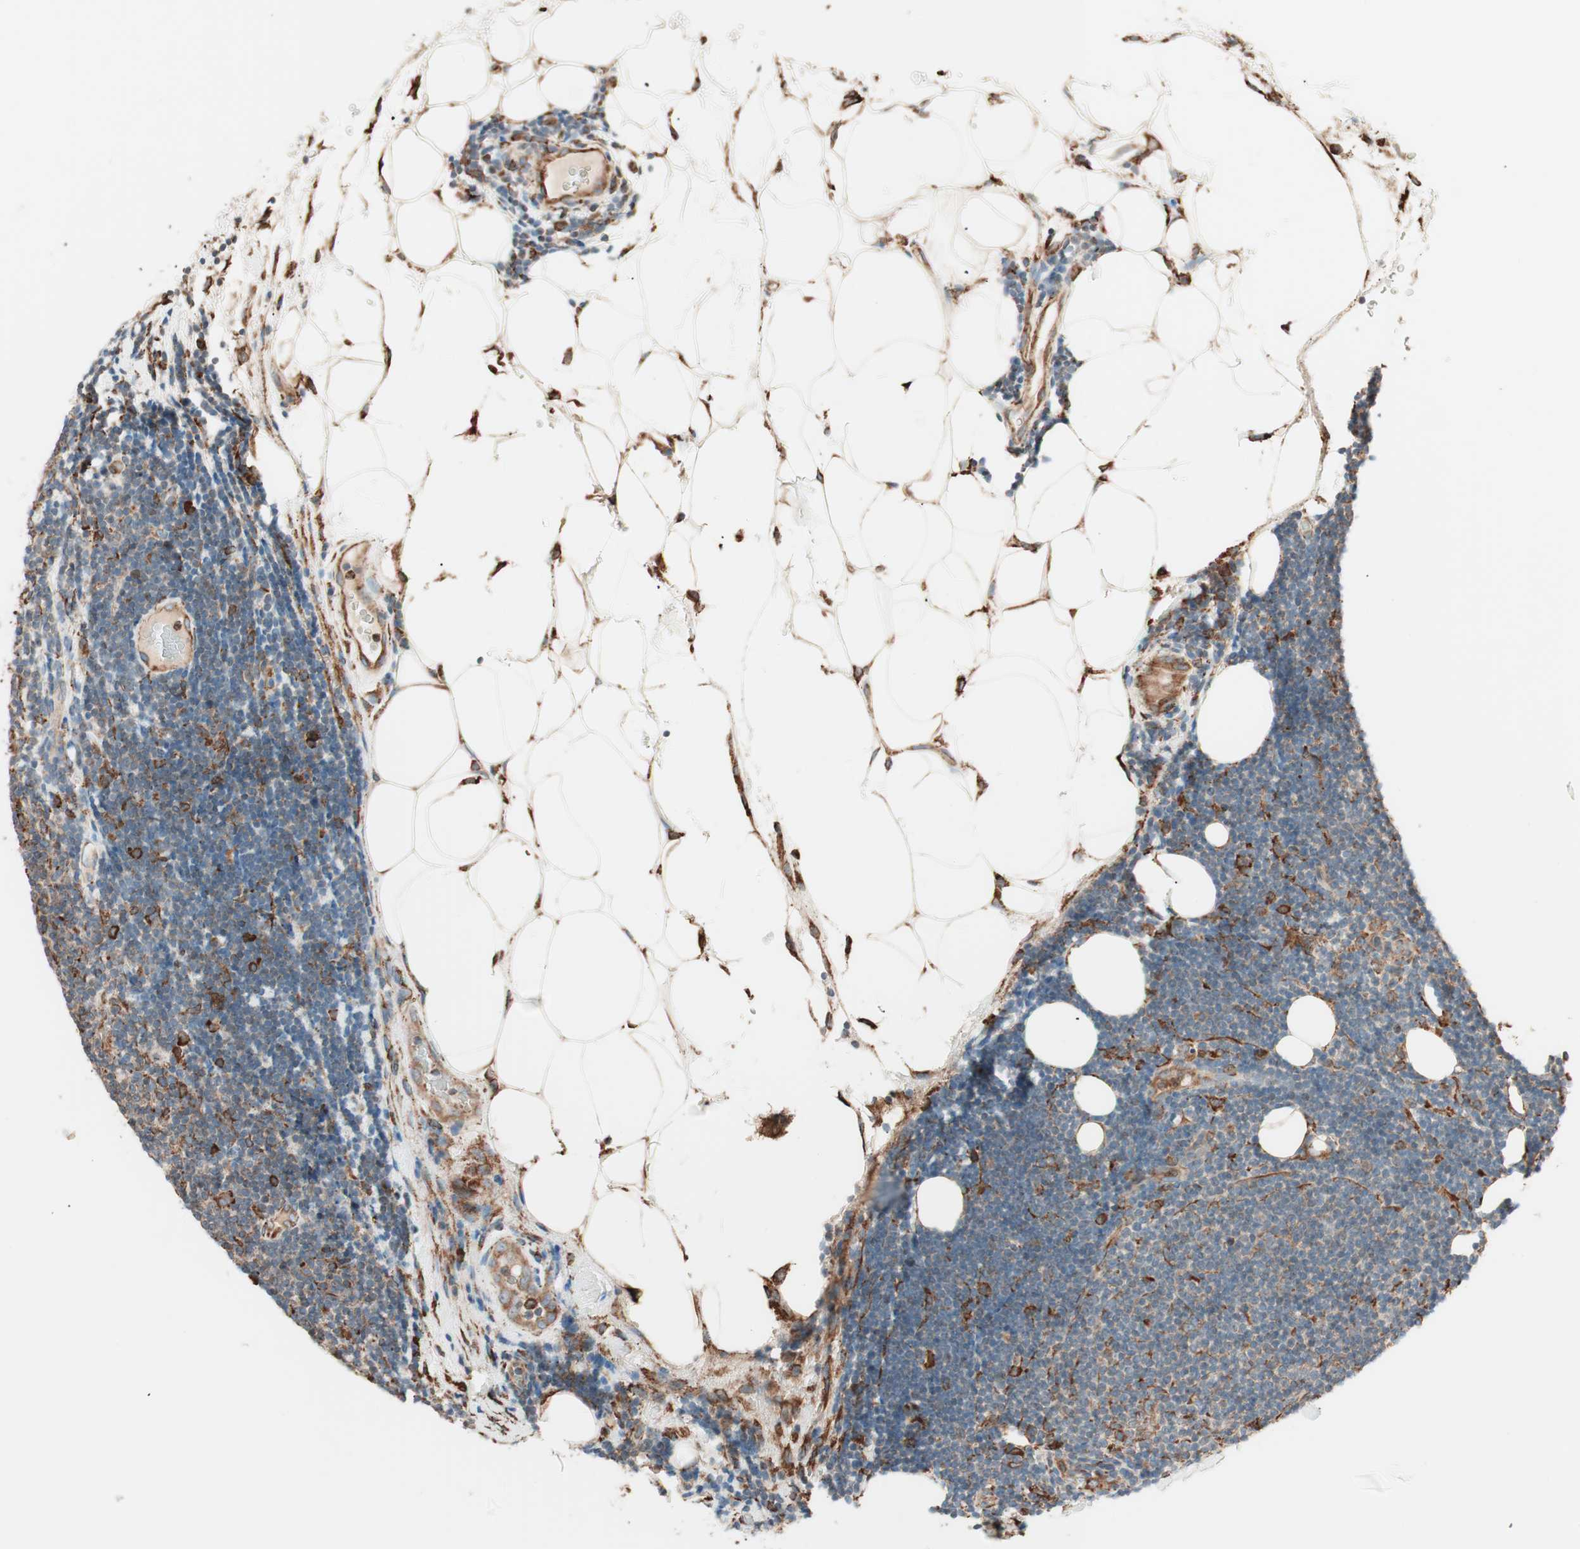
{"staining": {"intensity": "weak", "quantity": "25%-75%", "location": "cytoplasmic/membranous"}, "tissue": "lymphoma", "cell_type": "Tumor cells", "image_type": "cancer", "snomed": [{"axis": "morphology", "description": "Malignant lymphoma, non-Hodgkin's type, Low grade"}, {"axis": "topography", "description": "Lymph node"}], "caption": "IHC (DAB (3,3'-diaminobenzidine)) staining of human lymphoma exhibits weak cytoplasmic/membranous protein expression in approximately 25%-75% of tumor cells.", "gene": "VEGFA", "patient": {"sex": "male", "age": 83}}